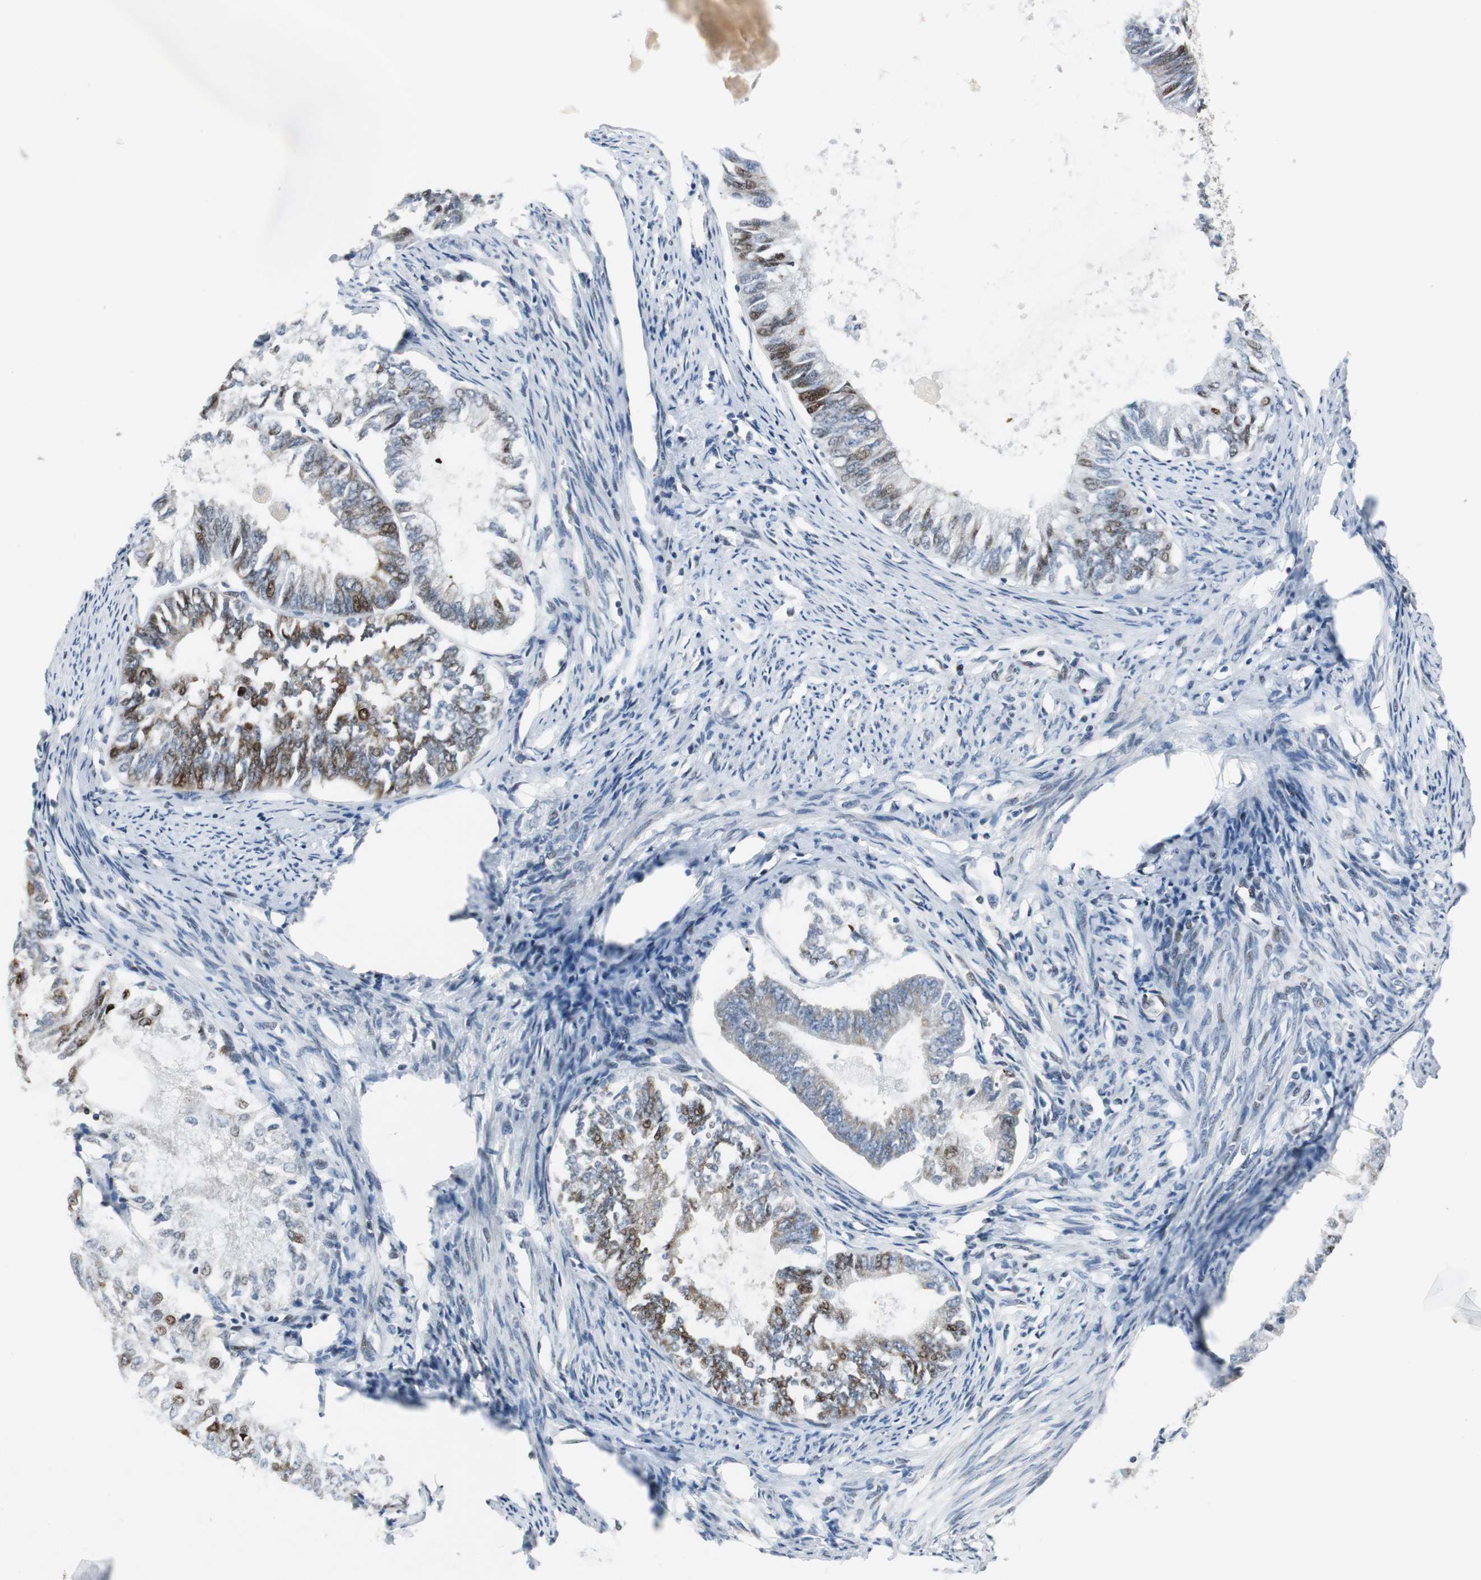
{"staining": {"intensity": "moderate", "quantity": "25%-75%", "location": "nuclear"}, "tissue": "endometrial cancer", "cell_type": "Tumor cells", "image_type": "cancer", "snomed": [{"axis": "morphology", "description": "Adenocarcinoma, NOS"}, {"axis": "topography", "description": "Endometrium"}], "caption": "Immunohistochemical staining of human adenocarcinoma (endometrial) reveals medium levels of moderate nuclear protein positivity in about 25%-75% of tumor cells.", "gene": "AJUBA", "patient": {"sex": "female", "age": 86}}